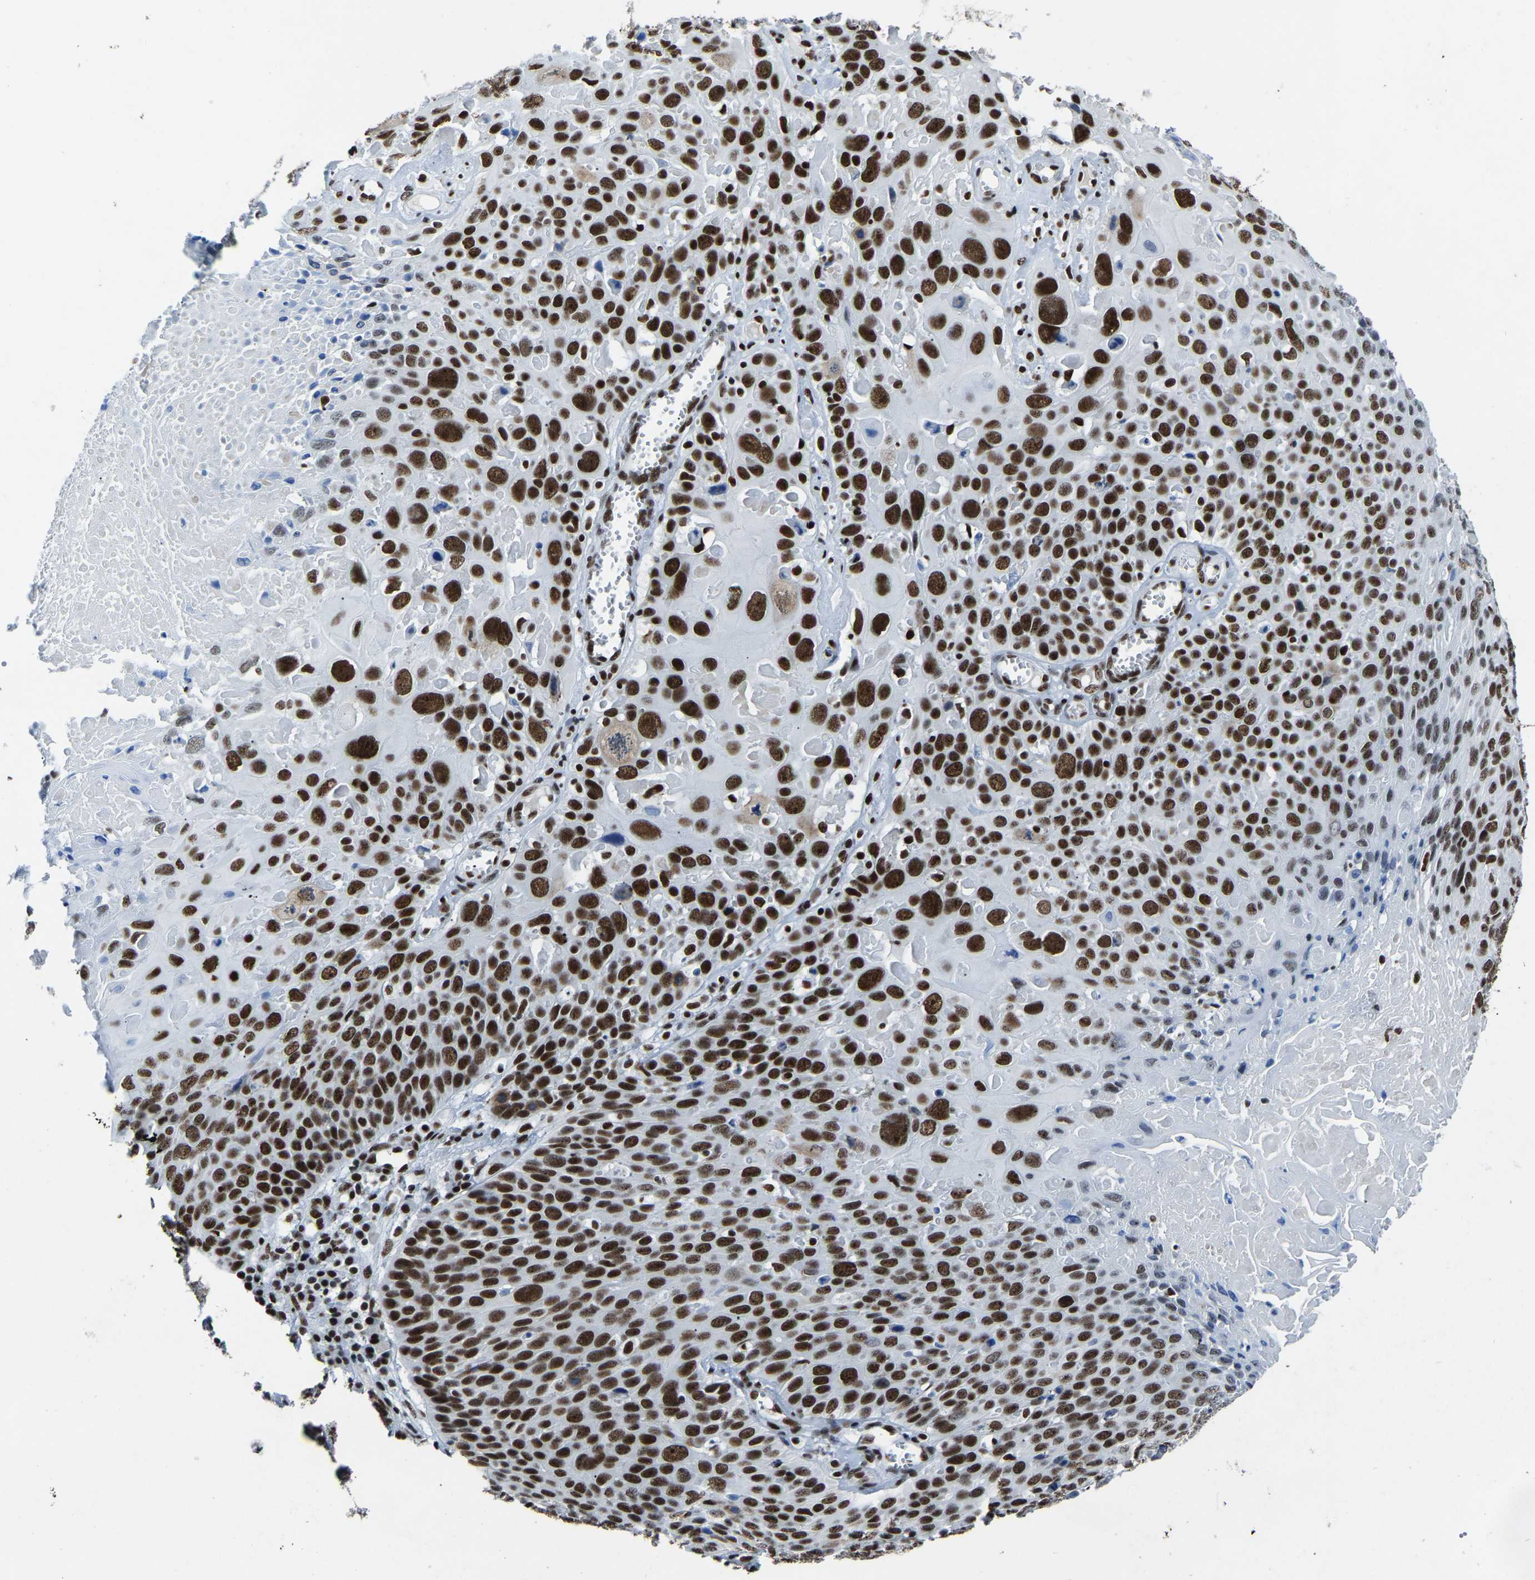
{"staining": {"intensity": "strong", "quantity": ">75%", "location": "nuclear"}, "tissue": "cervical cancer", "cell_type": "Tumor cells", "image_type": "cancer", "snomed": [{"axis": "morphology", "description": "Squamous cell carcinoma, NOS"}, {"axis": "topography", "description": "Cervix"}], "caption": "Immunohistochemical staining of human cervical cancer shows high levels of strong nuclear protein positivity in approximately >75% of tumor cells. The protein is stained brown, and the nuclei are stained in blue (DAB IHC with brightfield microscopy, high magnification).", "gene": "DDX5", "patient": {"sex": "female", "age": 74}}